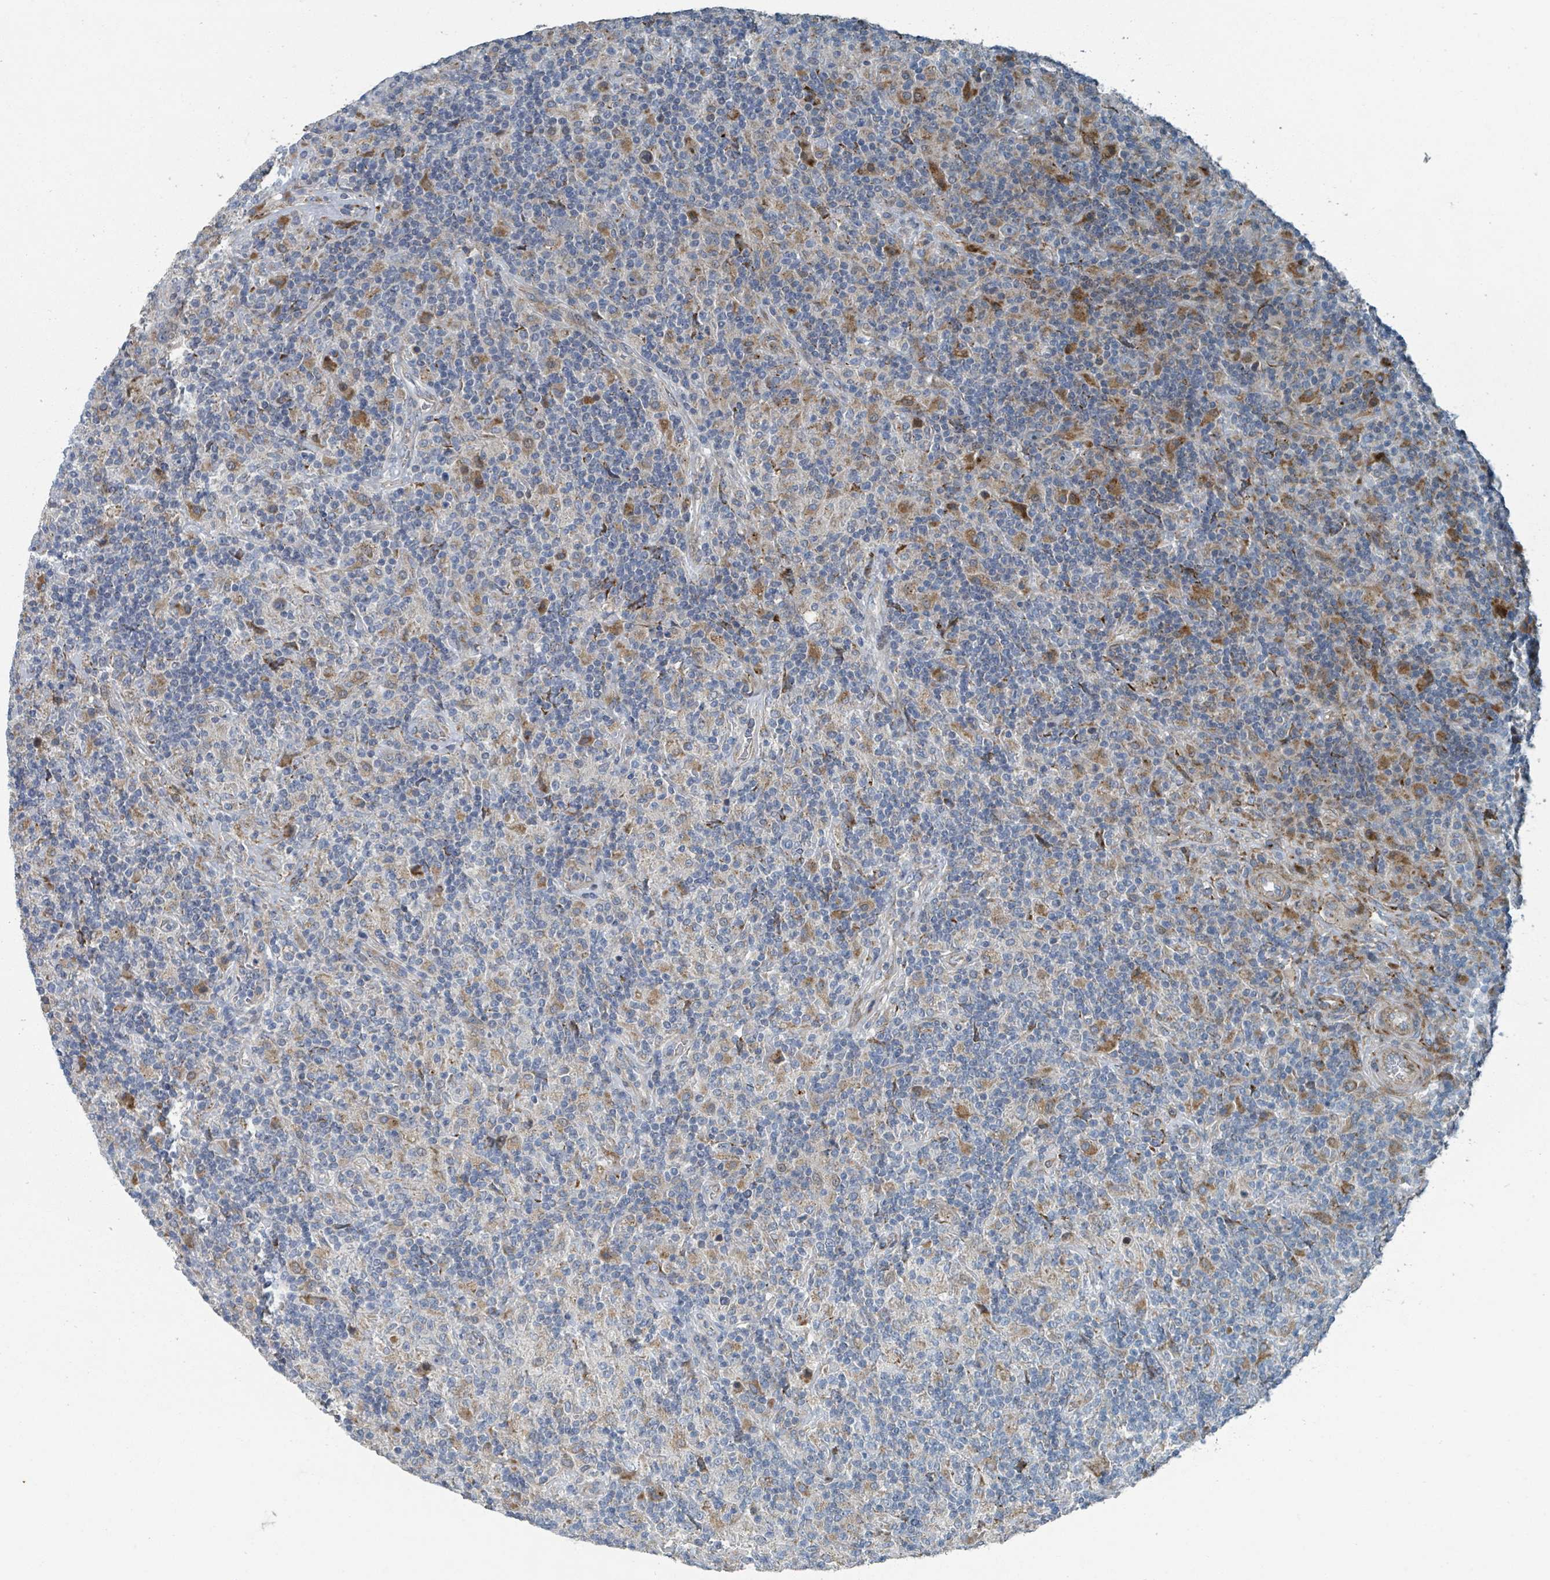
{"staining": {"intensity": "moderate", "quantity": "<25%", "location": "cytoplasmic/membranous"}, "tissue": "lymphoma", "cell_type": "Tumor cells", "image_type": "cancer", "snomed": [{"axis": "morphology", "description": "Hodgkin's disease, NOS"}, {"axis": "topography", "description": "Lymph node"}], "caption": "This photomicrograph shows immunohistochemistry staining of human lymphoma, with low moderate cytoplasmic/membranous positivity in about <25% of tumor cells.", "gene": "DIPK2A", "patient": {"sex": "male", "age": 70}}